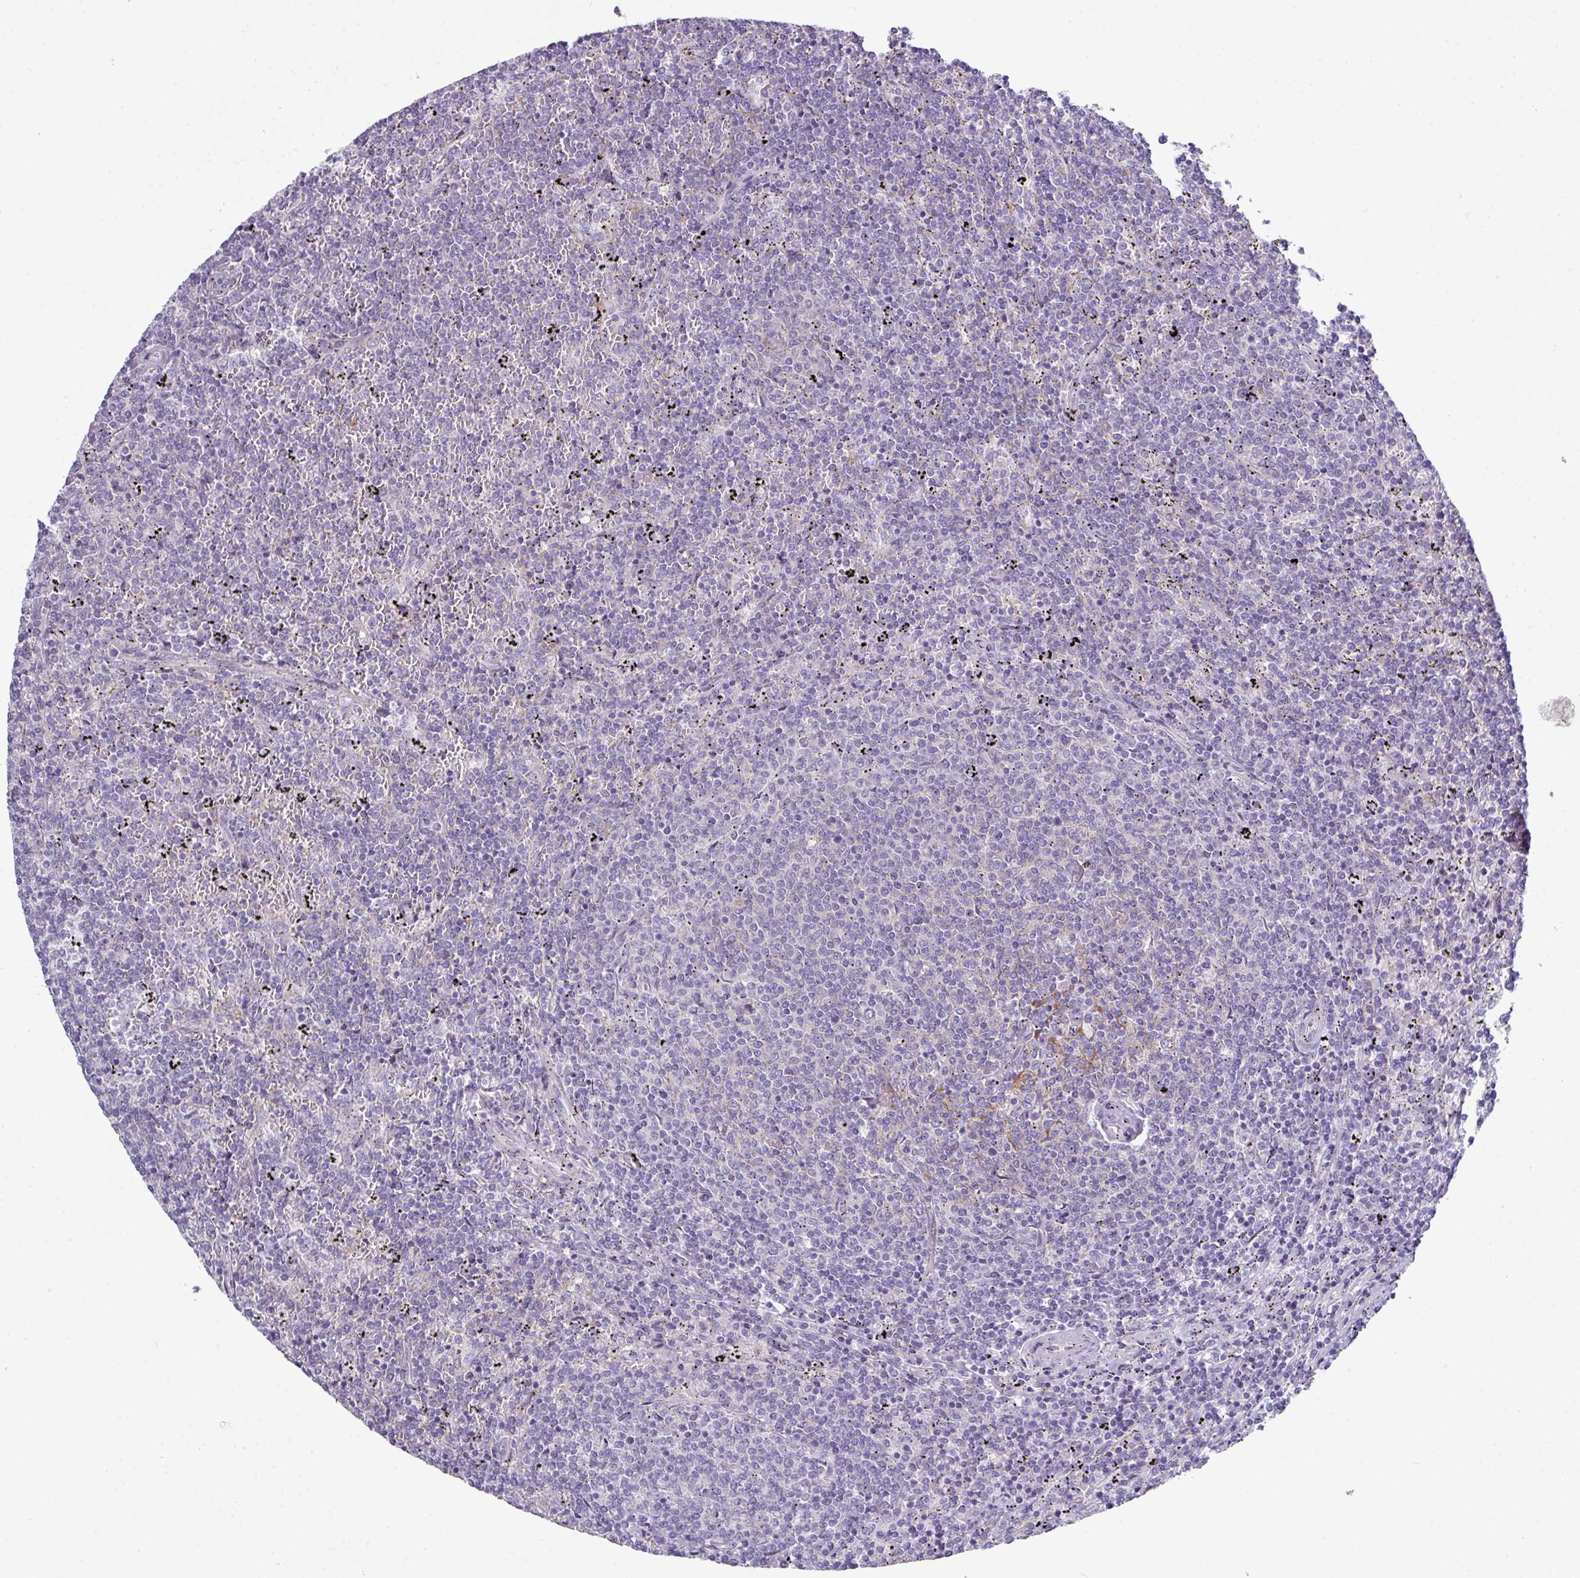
{"staining": {"intensity": "negative", "quantity": "none", "location": "none"}, "tissue": "lymphoma", "cell_type": "Tumor cells", "image_type": "cancer", "snomed": [{"axis": "morphology", "description": "Malignant lymphoma, non-Hodgkin's type, Low grade"}, {"axis": "topography", "description": "Spleen"}], "caption": "This image is of lymphoma stained with immunohistochemistry to label a protein in brown with the nuclei are counter-stained blue. There is no expression in tumor cells. (IHC, brightfield microscopy, high magnification).", "gene": "ABCC5", "patient": {"sex": "female", "age": 50}}